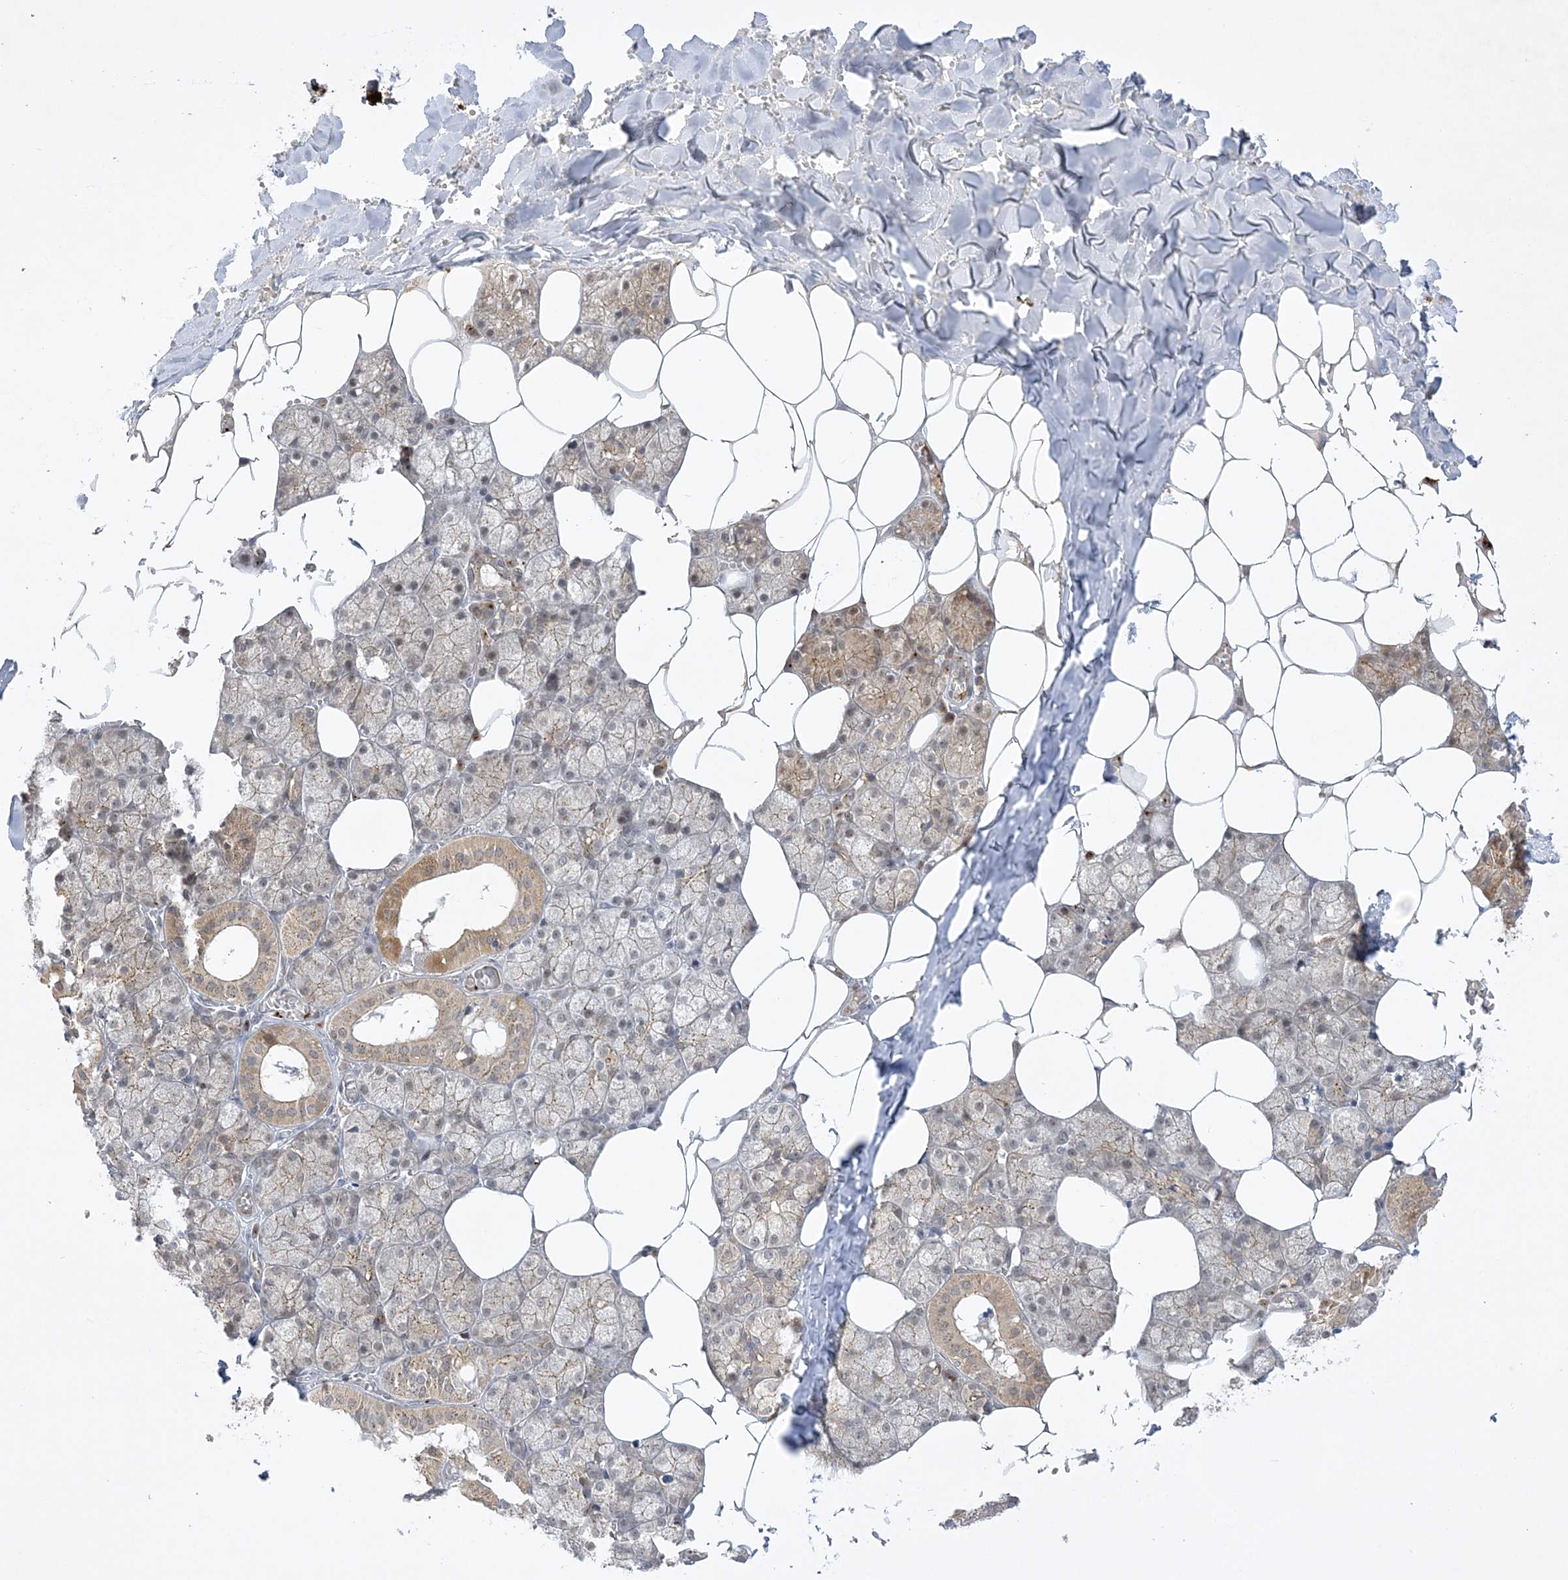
{"staining": {"intensity": "moderate", "quantity": "25%-75%", "location": "cytoplasmic/membranous"}, "tissue": "salivary gland", "cell_type": "Glandular cells", "image_type": "normal", "snomed": [{"axis": "morphology", "description": "Normal tissue, NOS"}, {"axis": "topography", "description": "Salivary gland"}], "caption": "DAB (3,3'-diaminobenzidine) immunohistochemical staining of benign human salivary gland displays moderate cytoplasmic/membranous protein expression in about 25%-75% of glandular cells.", "gene": "NAF1", "patient": {"sex": "male", "age": 62}}